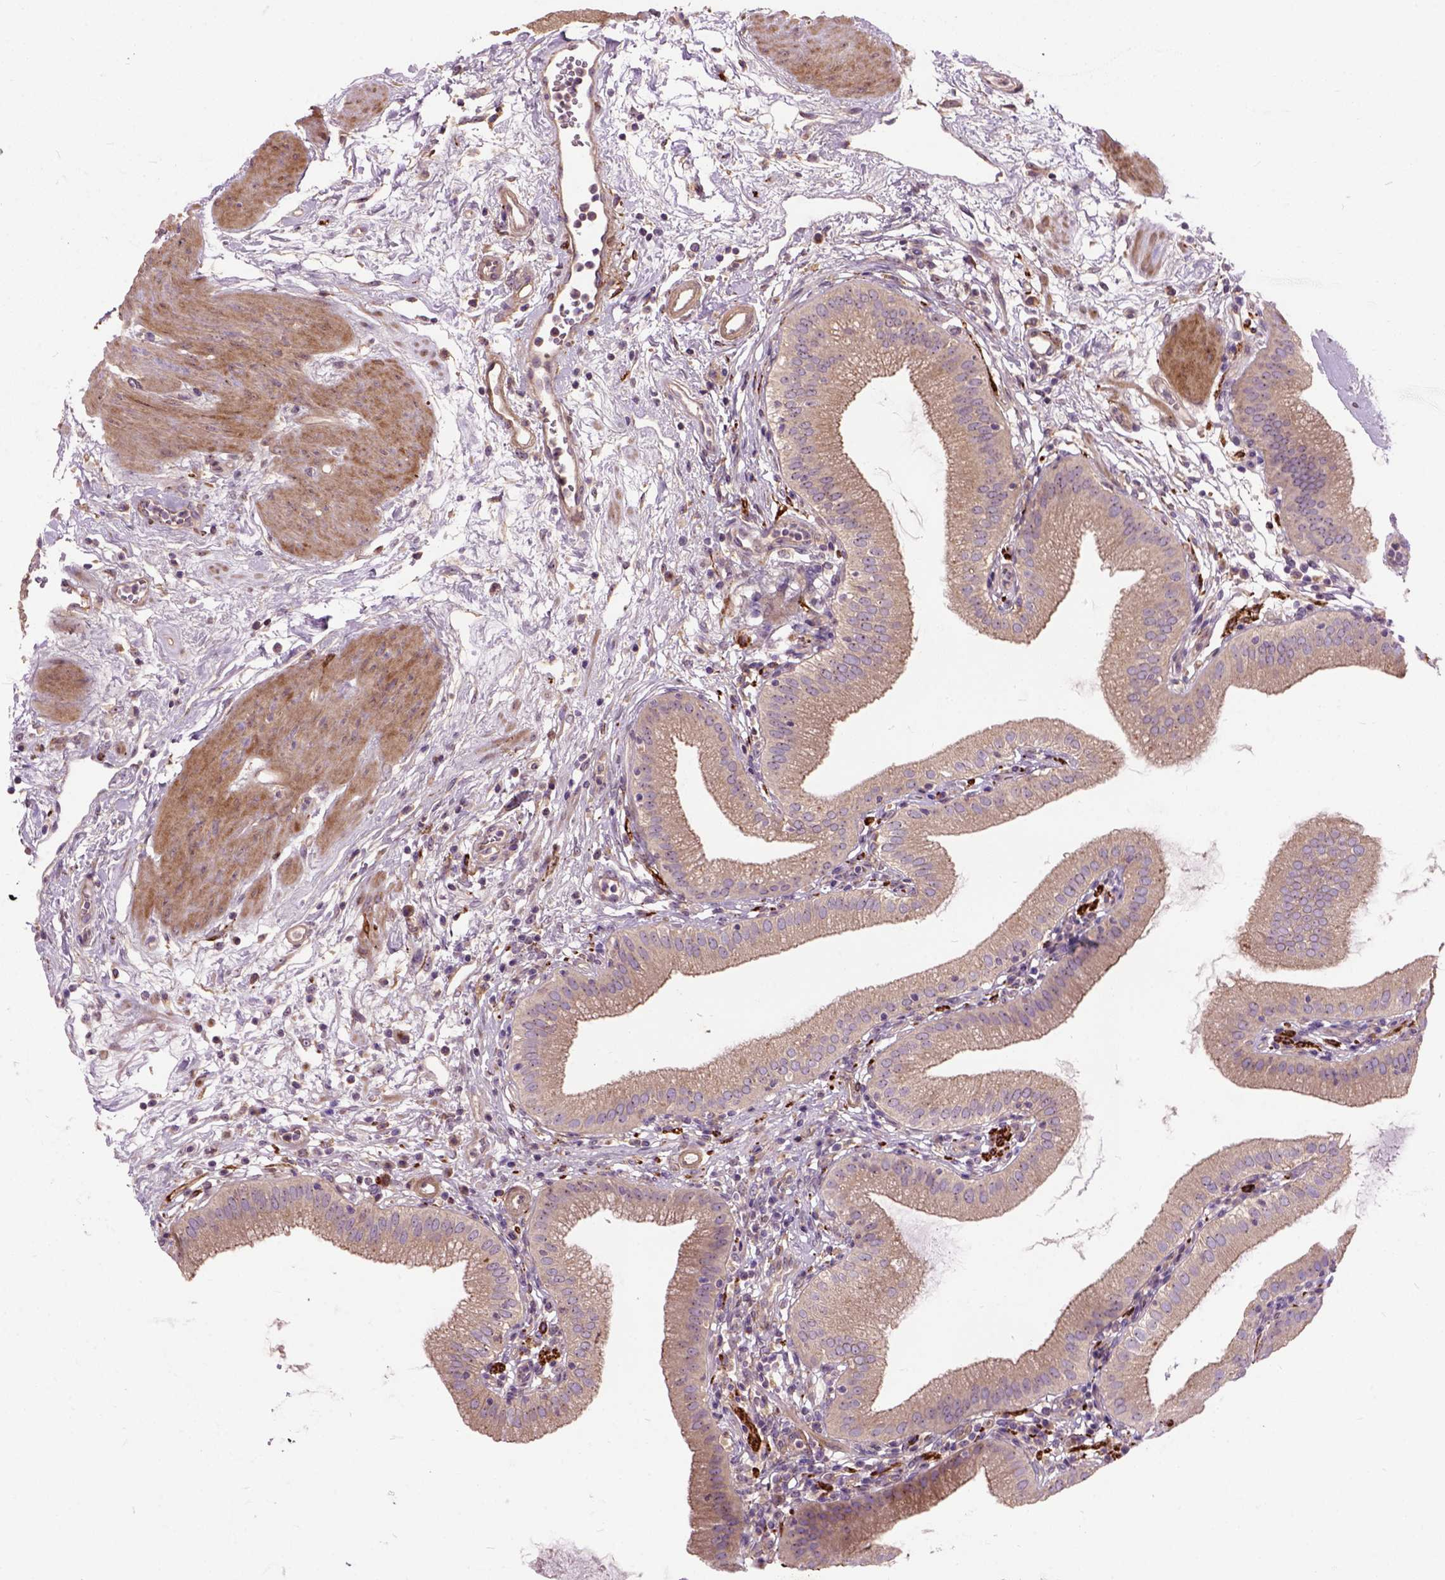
{"staining": {"intensity": "weak", "quantity": "25%-75%", "location": "cytoplasmic/membranous"}, "tissue": "gallbladder", "cell_type": "Glandular cells", "image_type": "normal", "snomed": [{"axis": "morphology", "description": "Normal tissue, NOS"}, {"axis": "topography", "description": "Gallbladder"}], "caption": "High-magnification brightfield microscopy of unremarkable gallbladder stained with DAB (brown) and counterstained with hematoxylin (blue). glandular cells exhibit weak cytoplasmic/membranous positivity is identified in about25%-75% of cells. (DAB = brown stain, brightfield microscopy at high magnification).", "gene": "MAPT", "patient": {"sex": "female", "age": 65}}